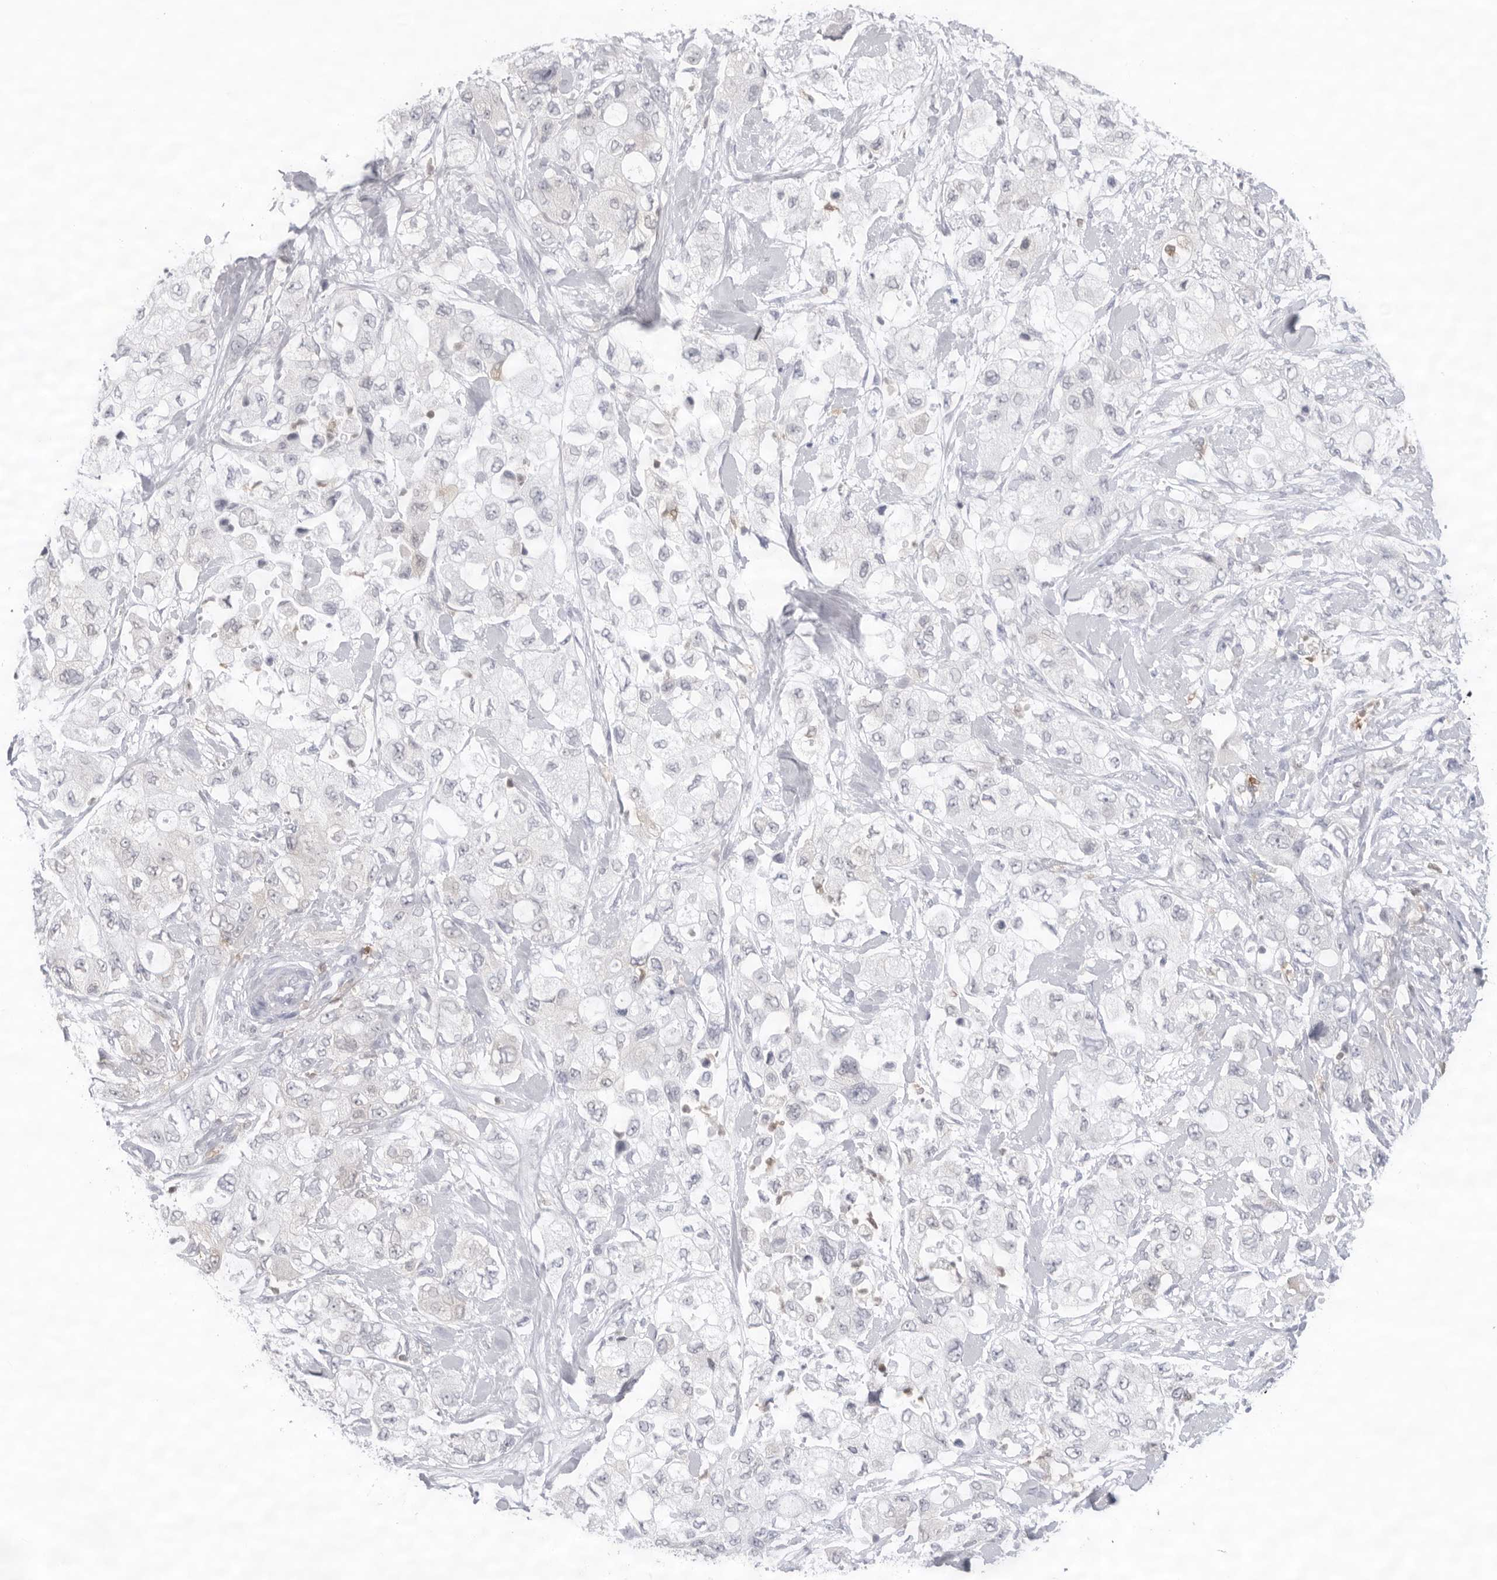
{"staining": {"intensity": "negative", "quantity": "none", "location": "none"}, "tissue": "pancreatic cancer", "cell_type": "Tumor cells", "image_type": "cancer", "snomed": [{"axis": "morphology", "description": "Adenocarcinoma, NOS"}, {"axis": "topography", "description": "Pancreas"}], "caption": "Immunohistochemistry (IHC) of human pancreatic cancer (adenocarcinoma) reveals no expression in tumor cells.", "gene": "FMNL1", "patient": {"sex": "female", "age": 73}}